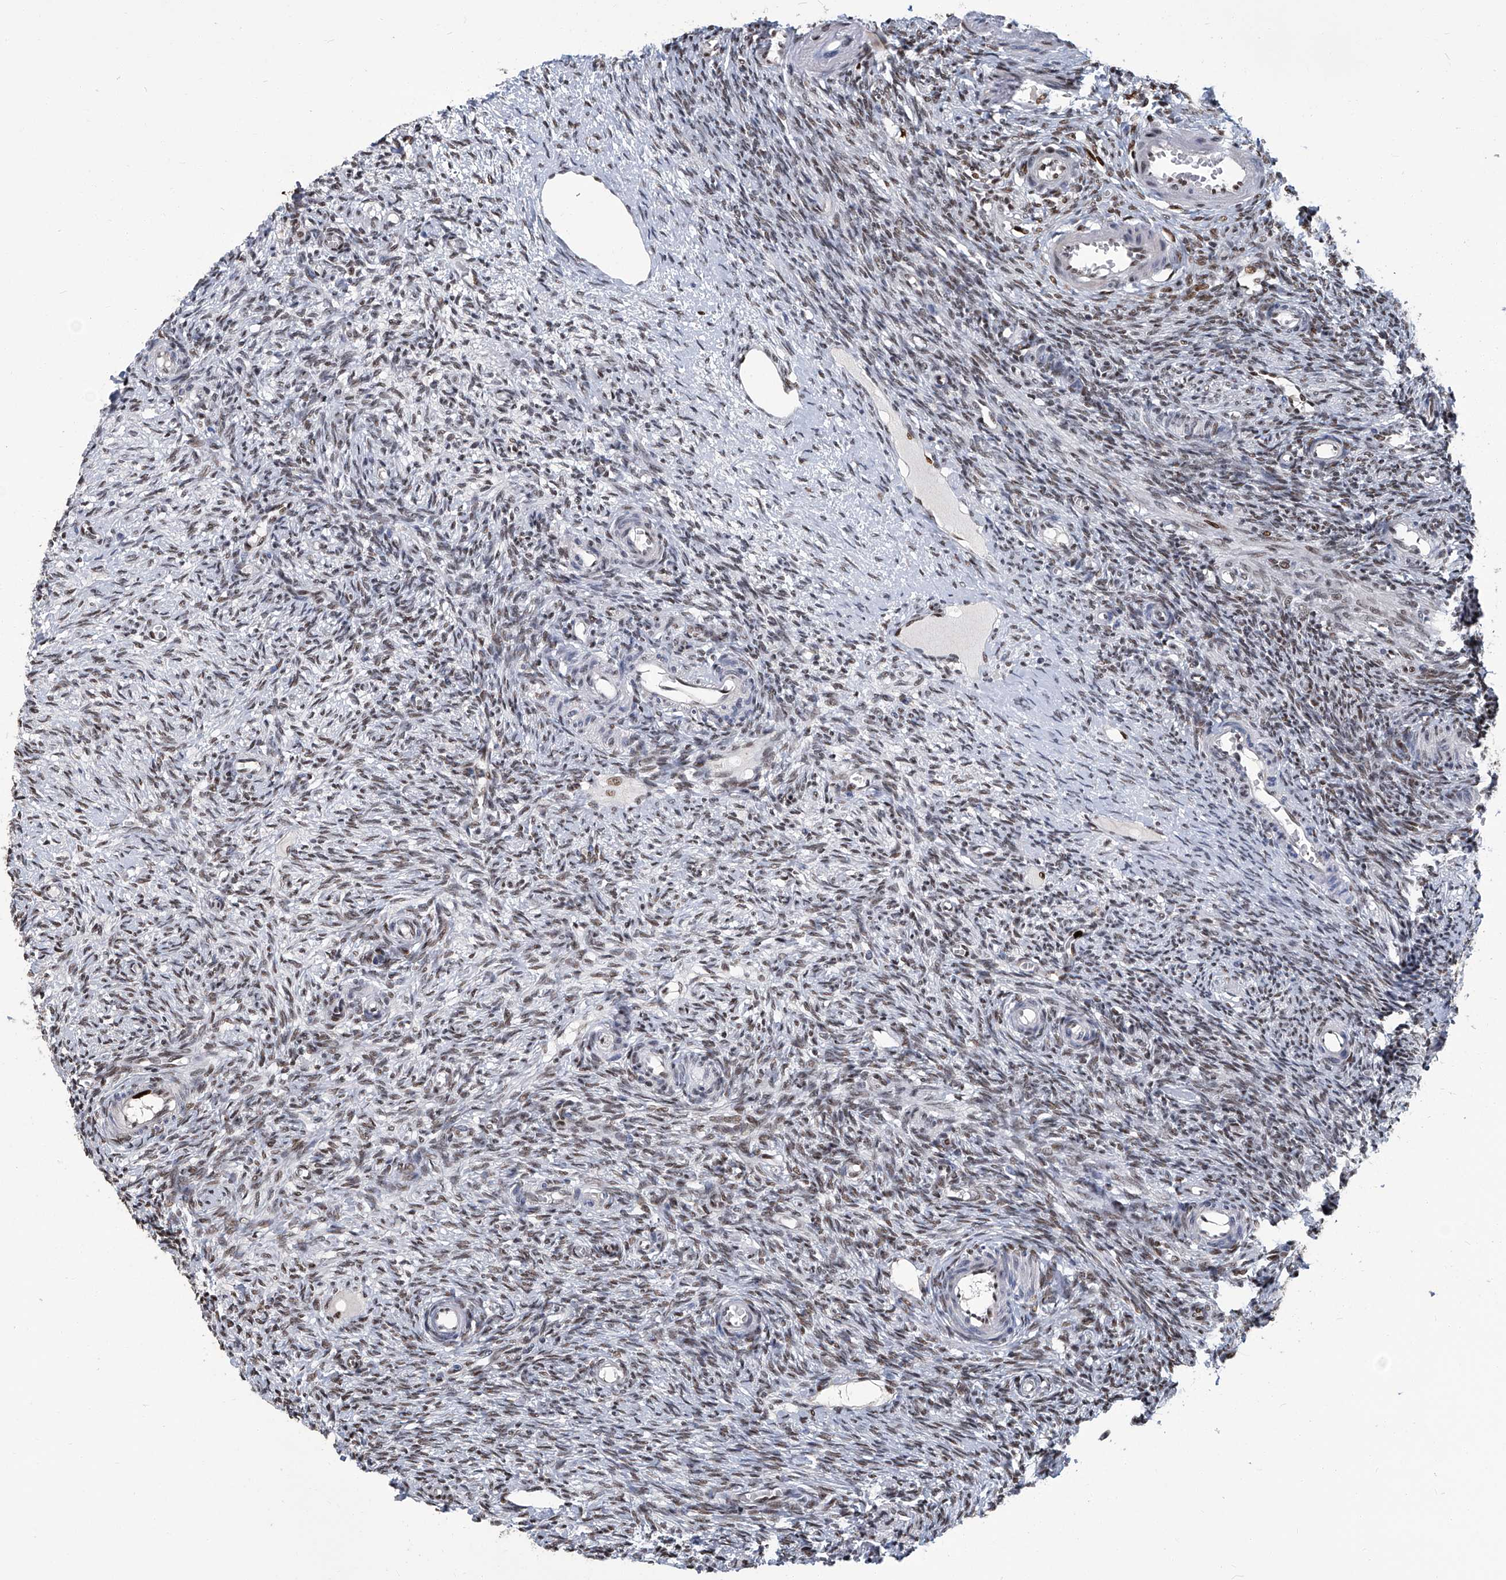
{"staining": {"intensity": "moderate", "quantity": "25%-75%", "location": "nuclear"}, "tissue": "ovary", "cell_type": "Ovarian stroma cells", "image_type": "normal", "snomed": [{"axis": "morphology", "description": "Normal tissue, NOS"}, {"axis": "topography", "description": "Ovary"}], "caption": "Immunohistochemistry histopathology image of unremarkable ovary: human ovary stained using immunohistochemistry exhibits medium levels of moderate protein expression localized specifically in the nuclear of ovarian stroma cells, appearing as a nuclear brown color.", "gene": "PCNA", "patient": {"sex": "female", "age": 27}}